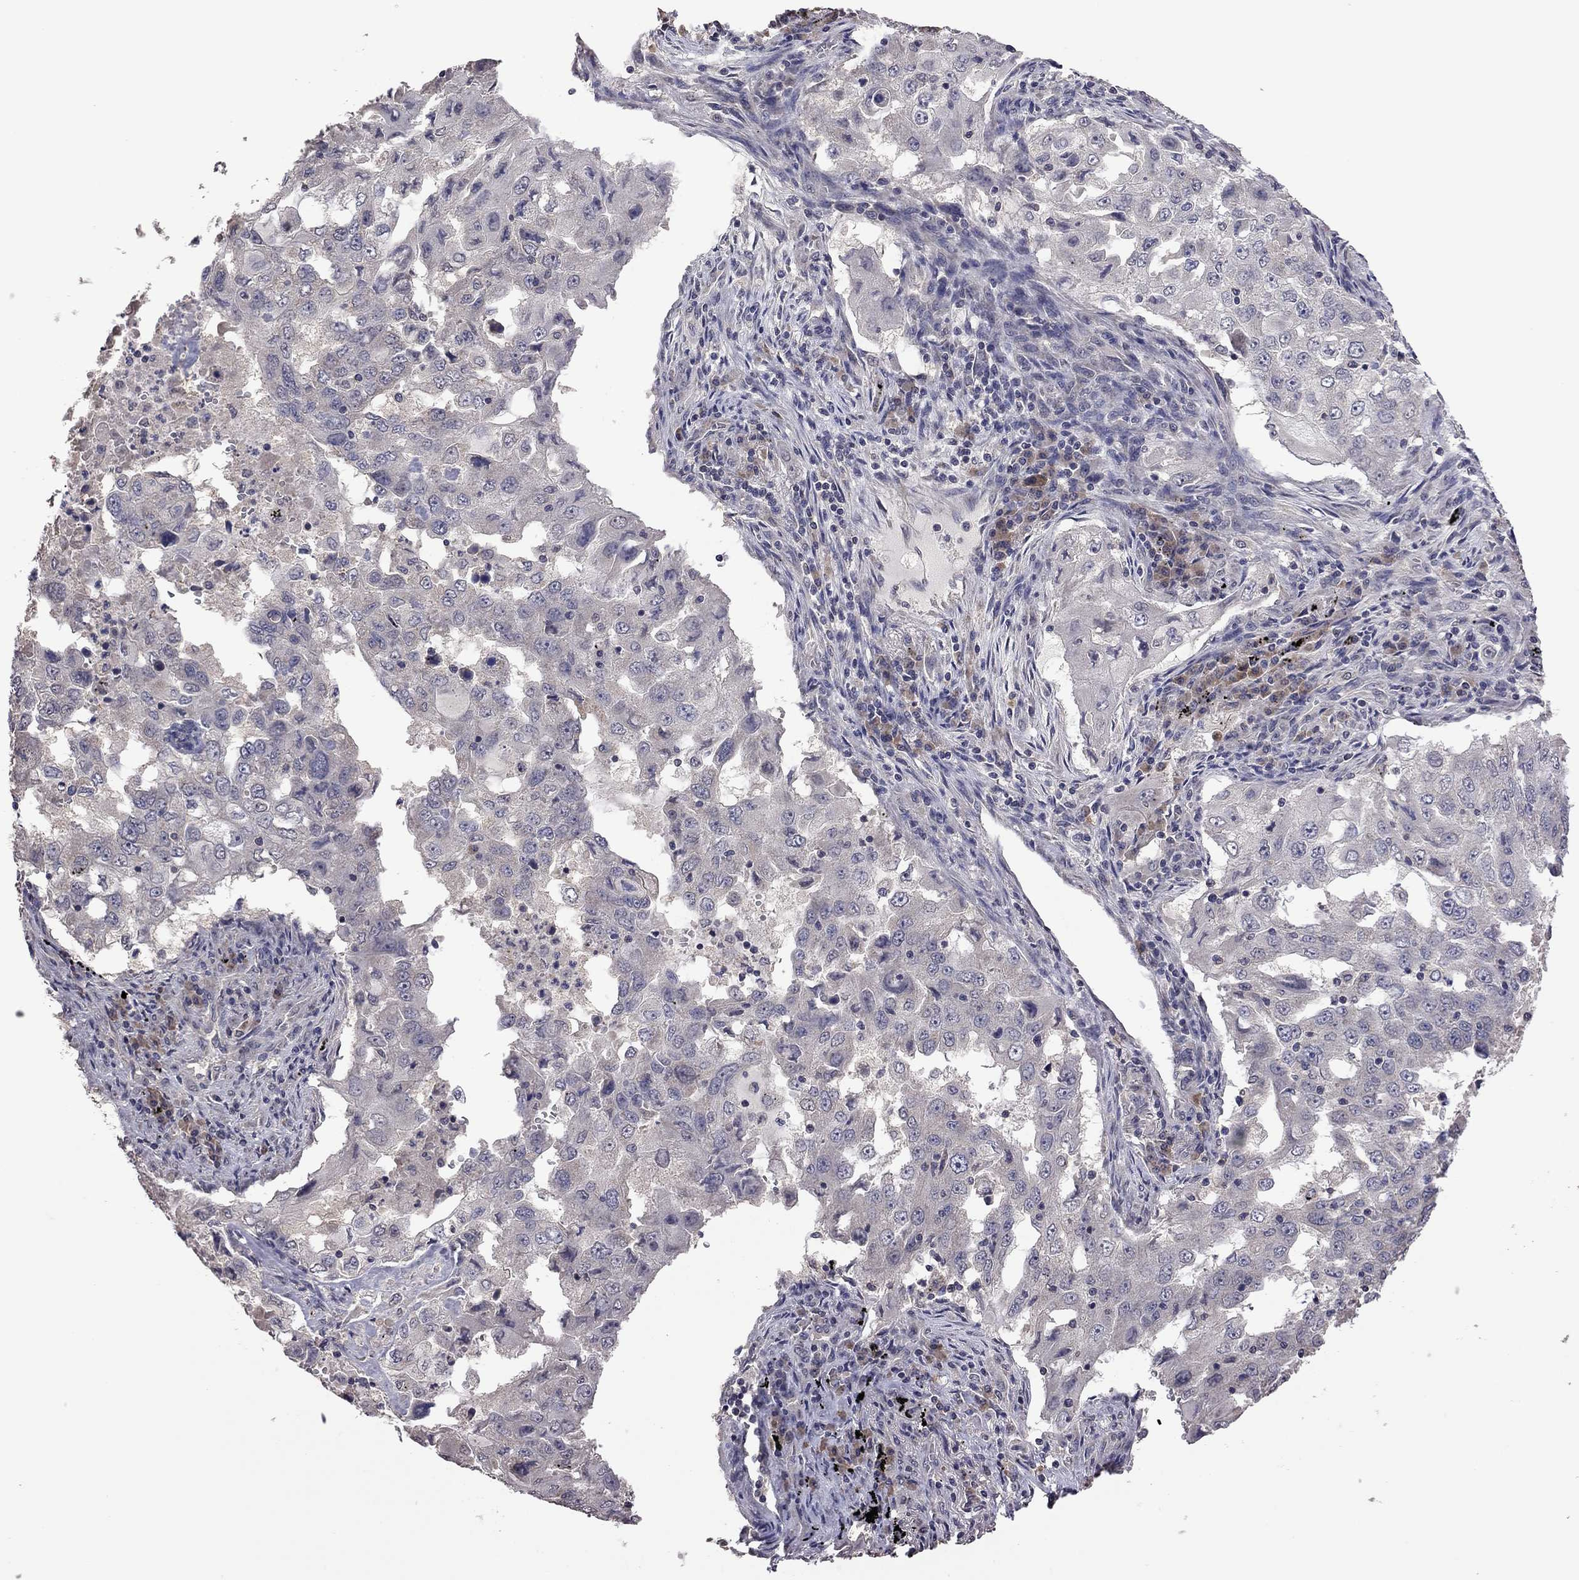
{"staining": {"intensity": "negative", "quantity": "none", "location": "none"}, "tissue": "lung cancer", "cell_type": "Tumor cells", "image_type": "cancer", "snomed": [{"axis": "morphology", "description": "Adenocarcinoma, NOS"}, {"axis": "topography", "description": "Lung"}], "caption": "The micrograph exhibits no significant expression in tumor cells of lung cancer (adenocarcinoma). (DAB (3,3'-diaminobenzidine) IHC with hematoxylin counter stain).", "gene": "TSNARE1", "patient": {"sex": "female", "age": 61}}